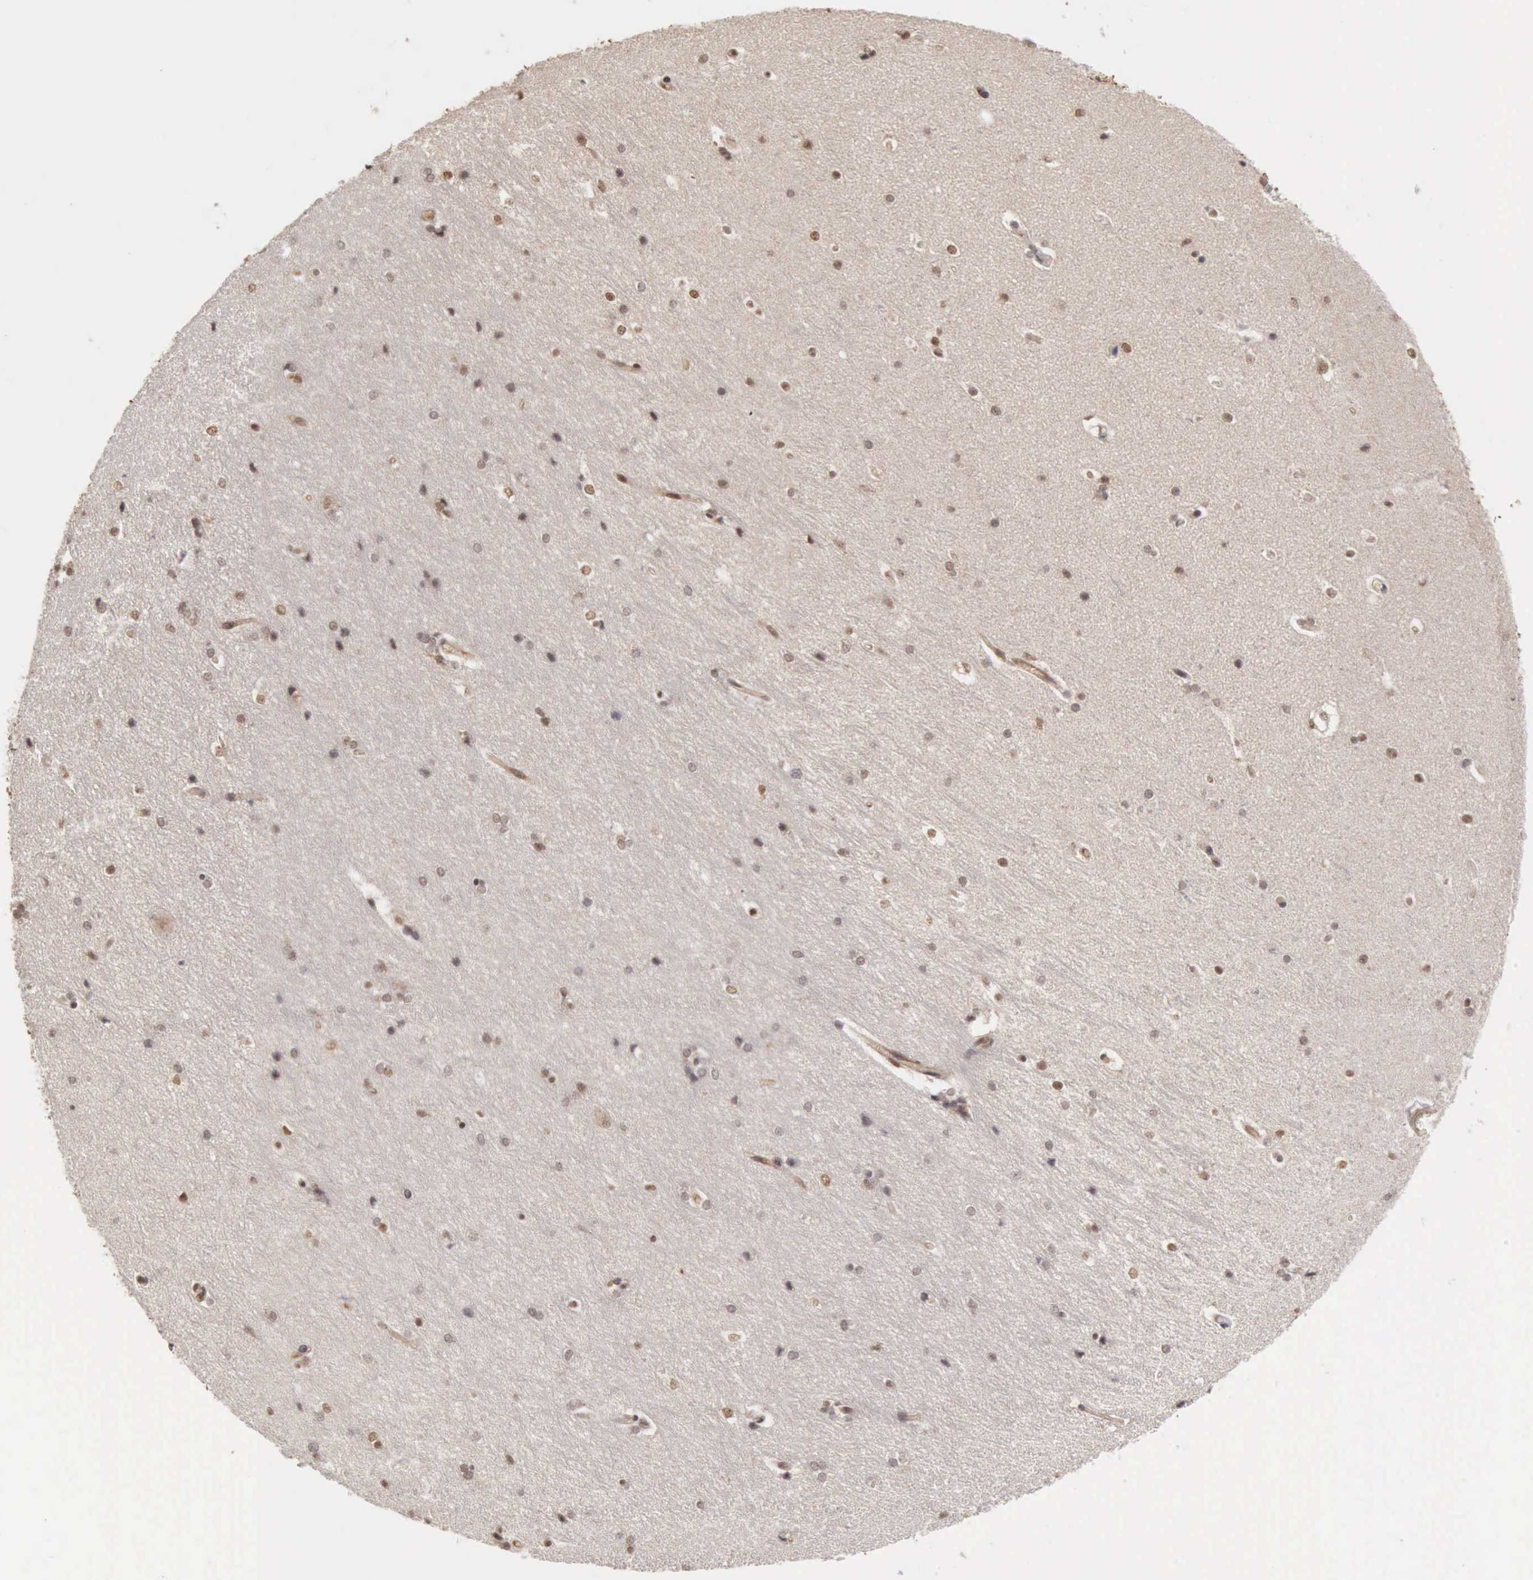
{"staining": {"intensity": "moderate", "quantity": "<25%", "location": "nuclear"}, "tissue": "hippocampus", "cell_type": "Glial cells", "image_type": "normal", "snomed": [{"axis": "morphology", "description": "Normal tissue, NOS"}, {"axis": "topography", "description": "Hippocampus"}], "caption": "Immunohistochemical staining of benign human hippocampus demonstrates moderate nuclear protein positivity in about <25% of glial cells.", "gene": "CDKN2A", "patient": {"sex": "female", "age": 19}}